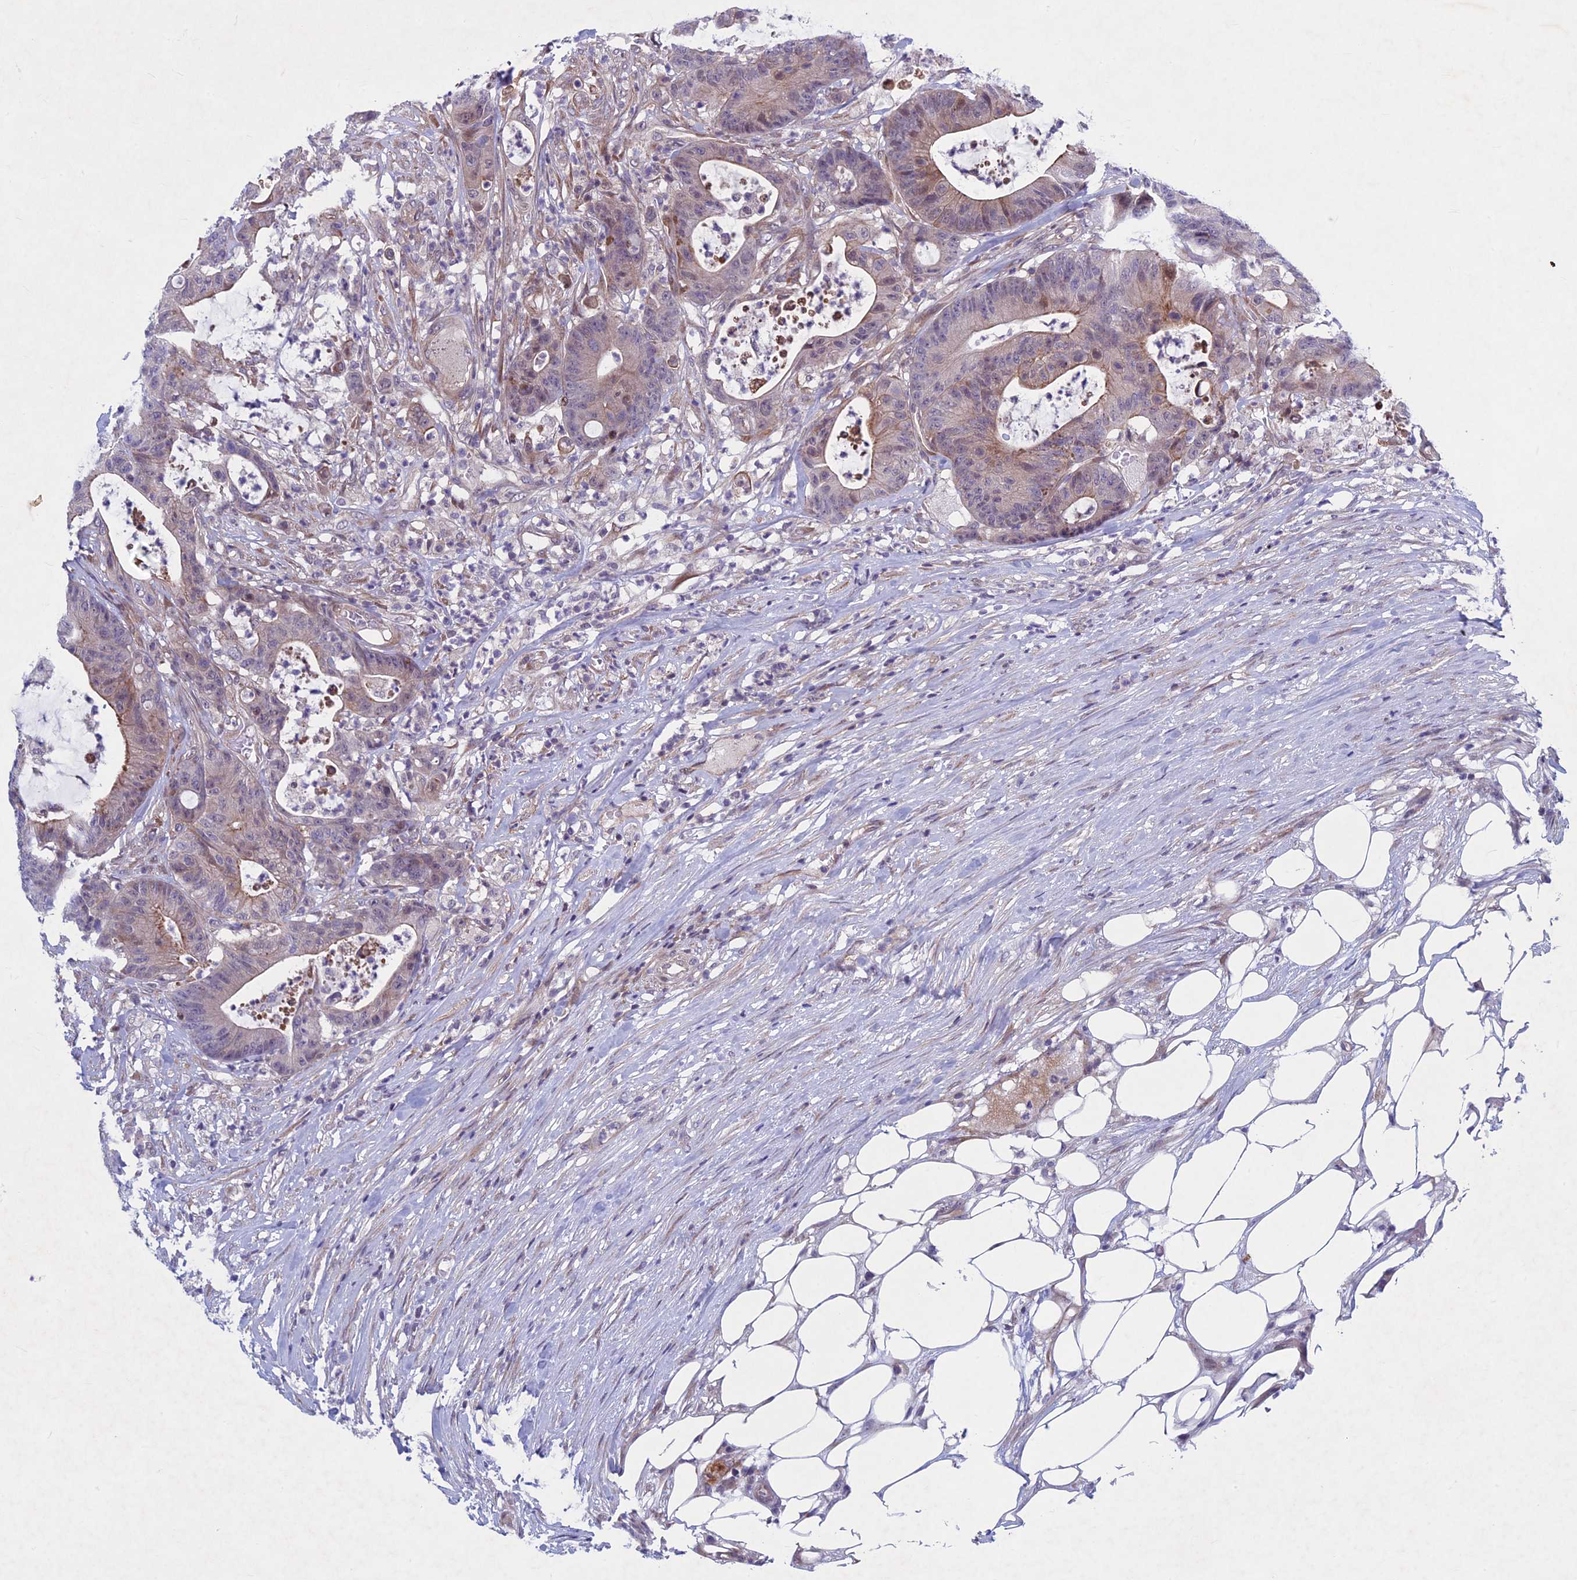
{"staining": {"intensity": "weak", "quantity": "25%-75%", "location": "cytoplasmic/membranous"}, "tissue": "colorectal cancer", "cell_type": "Tumor cells", "image_type": "cancer", "snomed": [{"axis": "morphology", "description": "Adenocarcinoma, NOS"}, {"axis": "topography", "description": "Colon"}], "caption": "Protein expression analysis of adenocarcinoma (colorectal) displays weak cytoplasmic/membranous staining in approximately 25%-75% of tumor cells.", "gene": "PTHLH", "patient": {"sex": "female", "age": 84}}